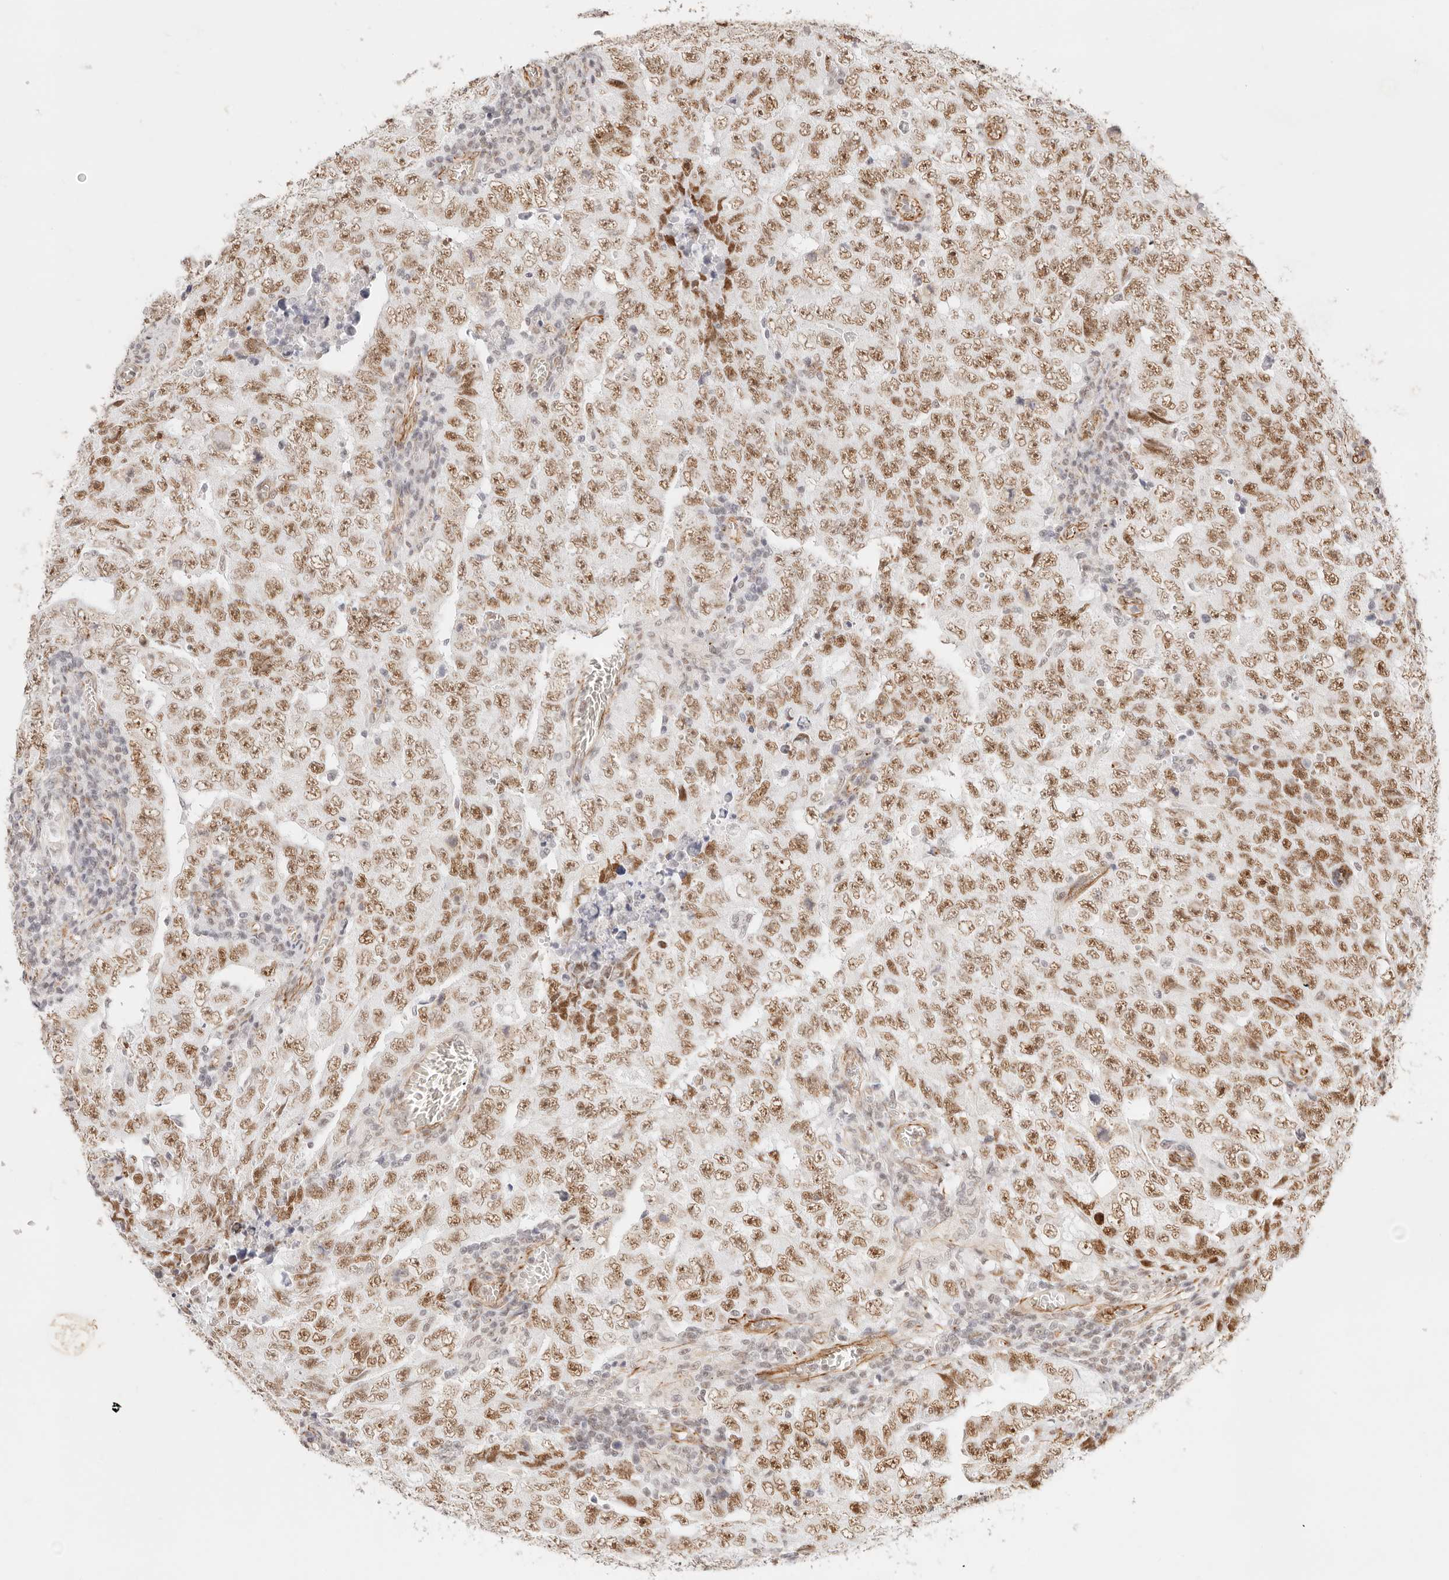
{"staining": {"intensity": "moderate", "quantity": ">75%", "location": "nuclear"}, "tissue": "testis cancer", "cell_type": "Tumor cells", "image_type": "cancer", "snomed": [{"axis": "morphology", "description": "Carcinoma, Embryonal, NOS"}, {"axis": "topography", "description": "Testis"}], "caption": "This is an image of immunohistochemistry staining of embryonal carcinoma (testis), which shows moderate positivity in the nuclear of tumor cells.", "gene": "ZC3H11A", "patient": {"sex": "male", "age": 26}}